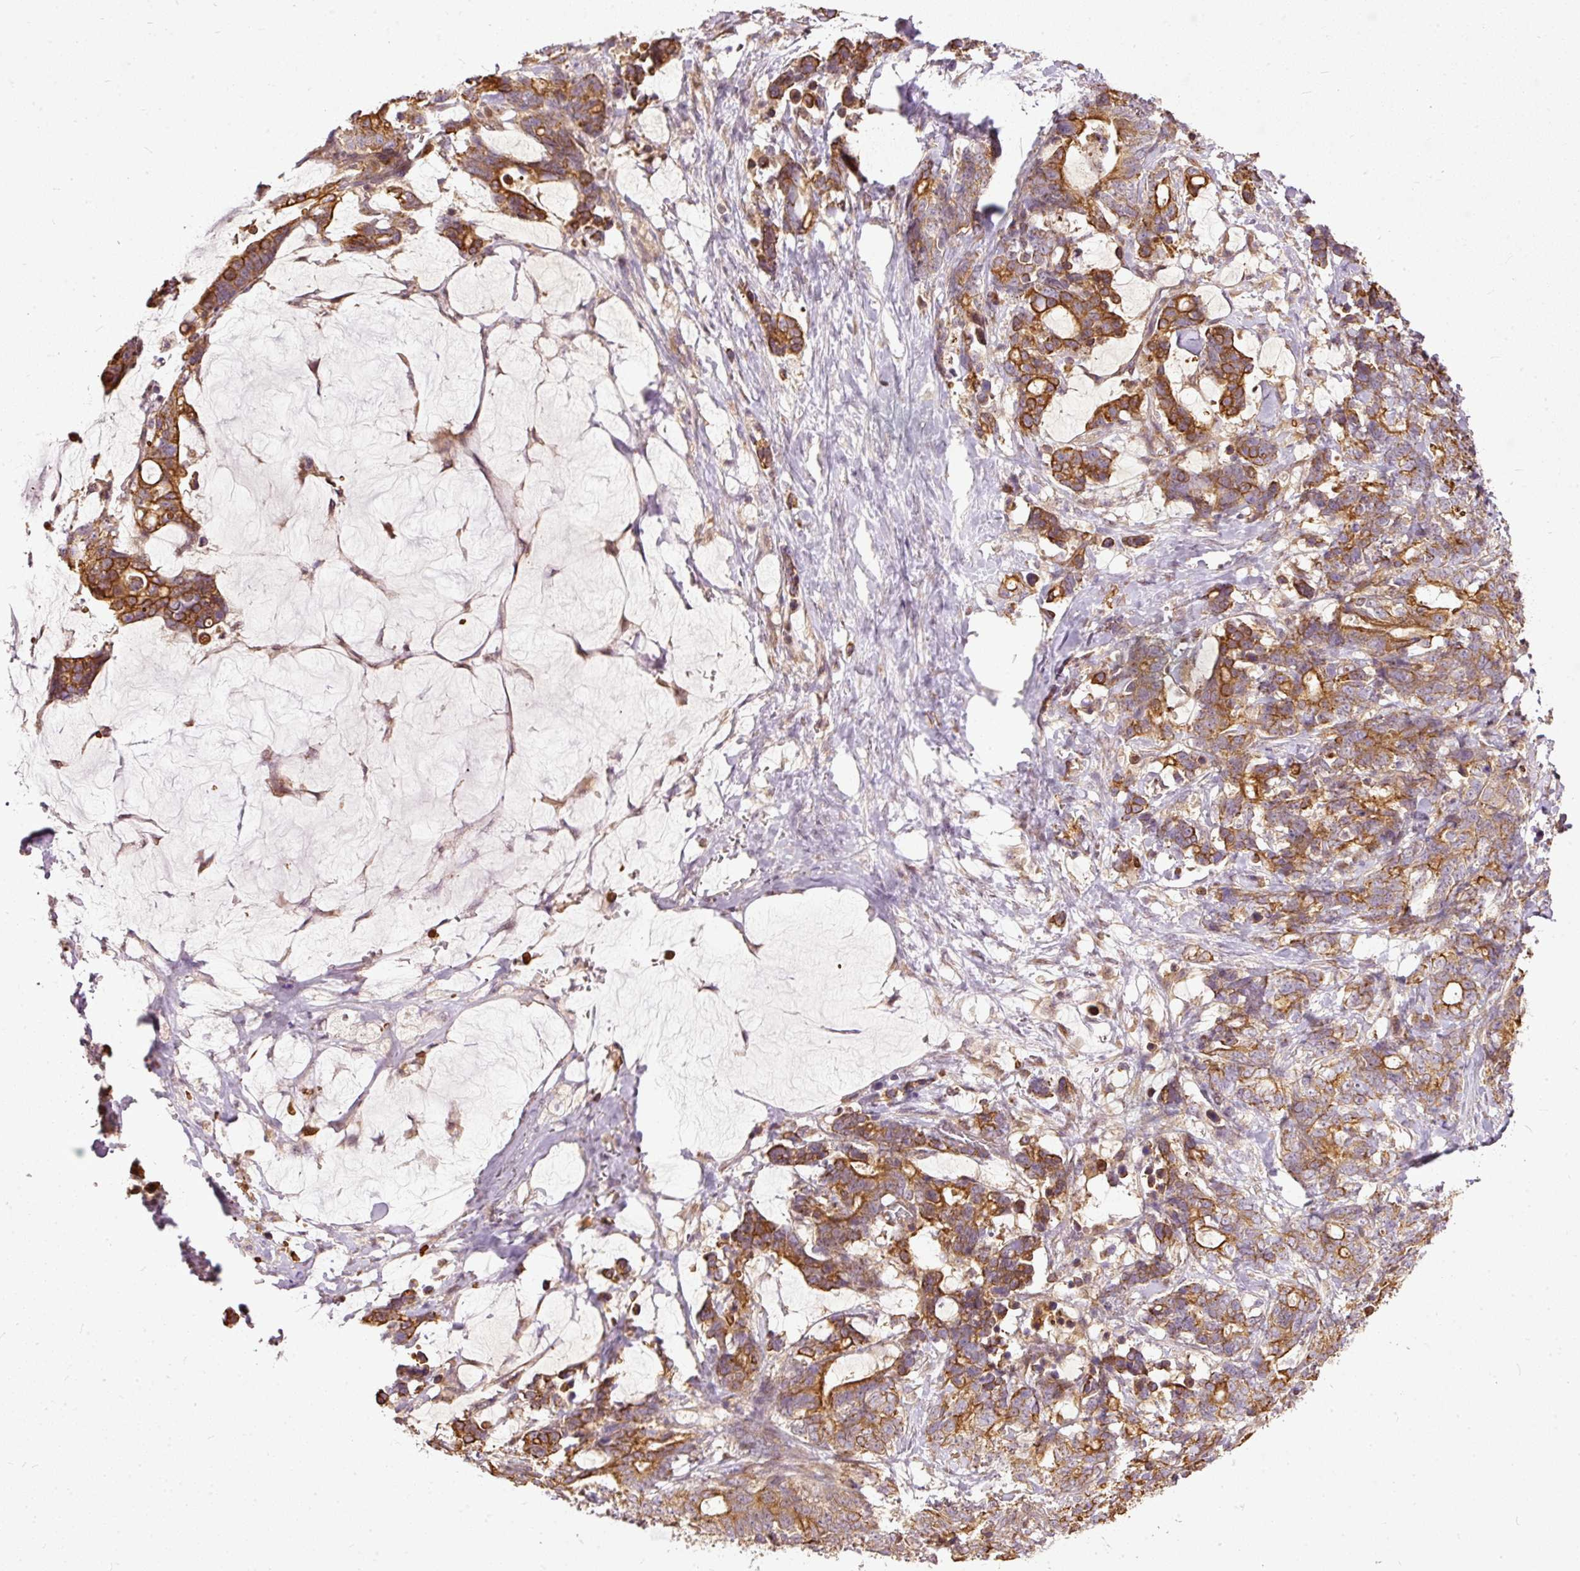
{"staining": {"intensity": "moderate", "quantity": ">75%", "location": "cytoplasmic/membranous"}, "tissue": "stomach cancer", "cell_type": "Tumor cells", "image_type": "cancer", "snomed": [{"axis": "morphology", "description": "Normal tissue, NOS"}, {"axis": "morphology", "description": "Adenocarcinoma, NOS"}, {"axis": "topography", "description": "Stomach"}], "caption": "A micrograph showing moderate cytoplasmic/membranous expression in about >75% of tumor cells in stomach adenocarcinoma, as visualized by brown immunohistochemical staining.", "gene": "MIF4GD", "patient": {"sex": "female", "age": 64}}